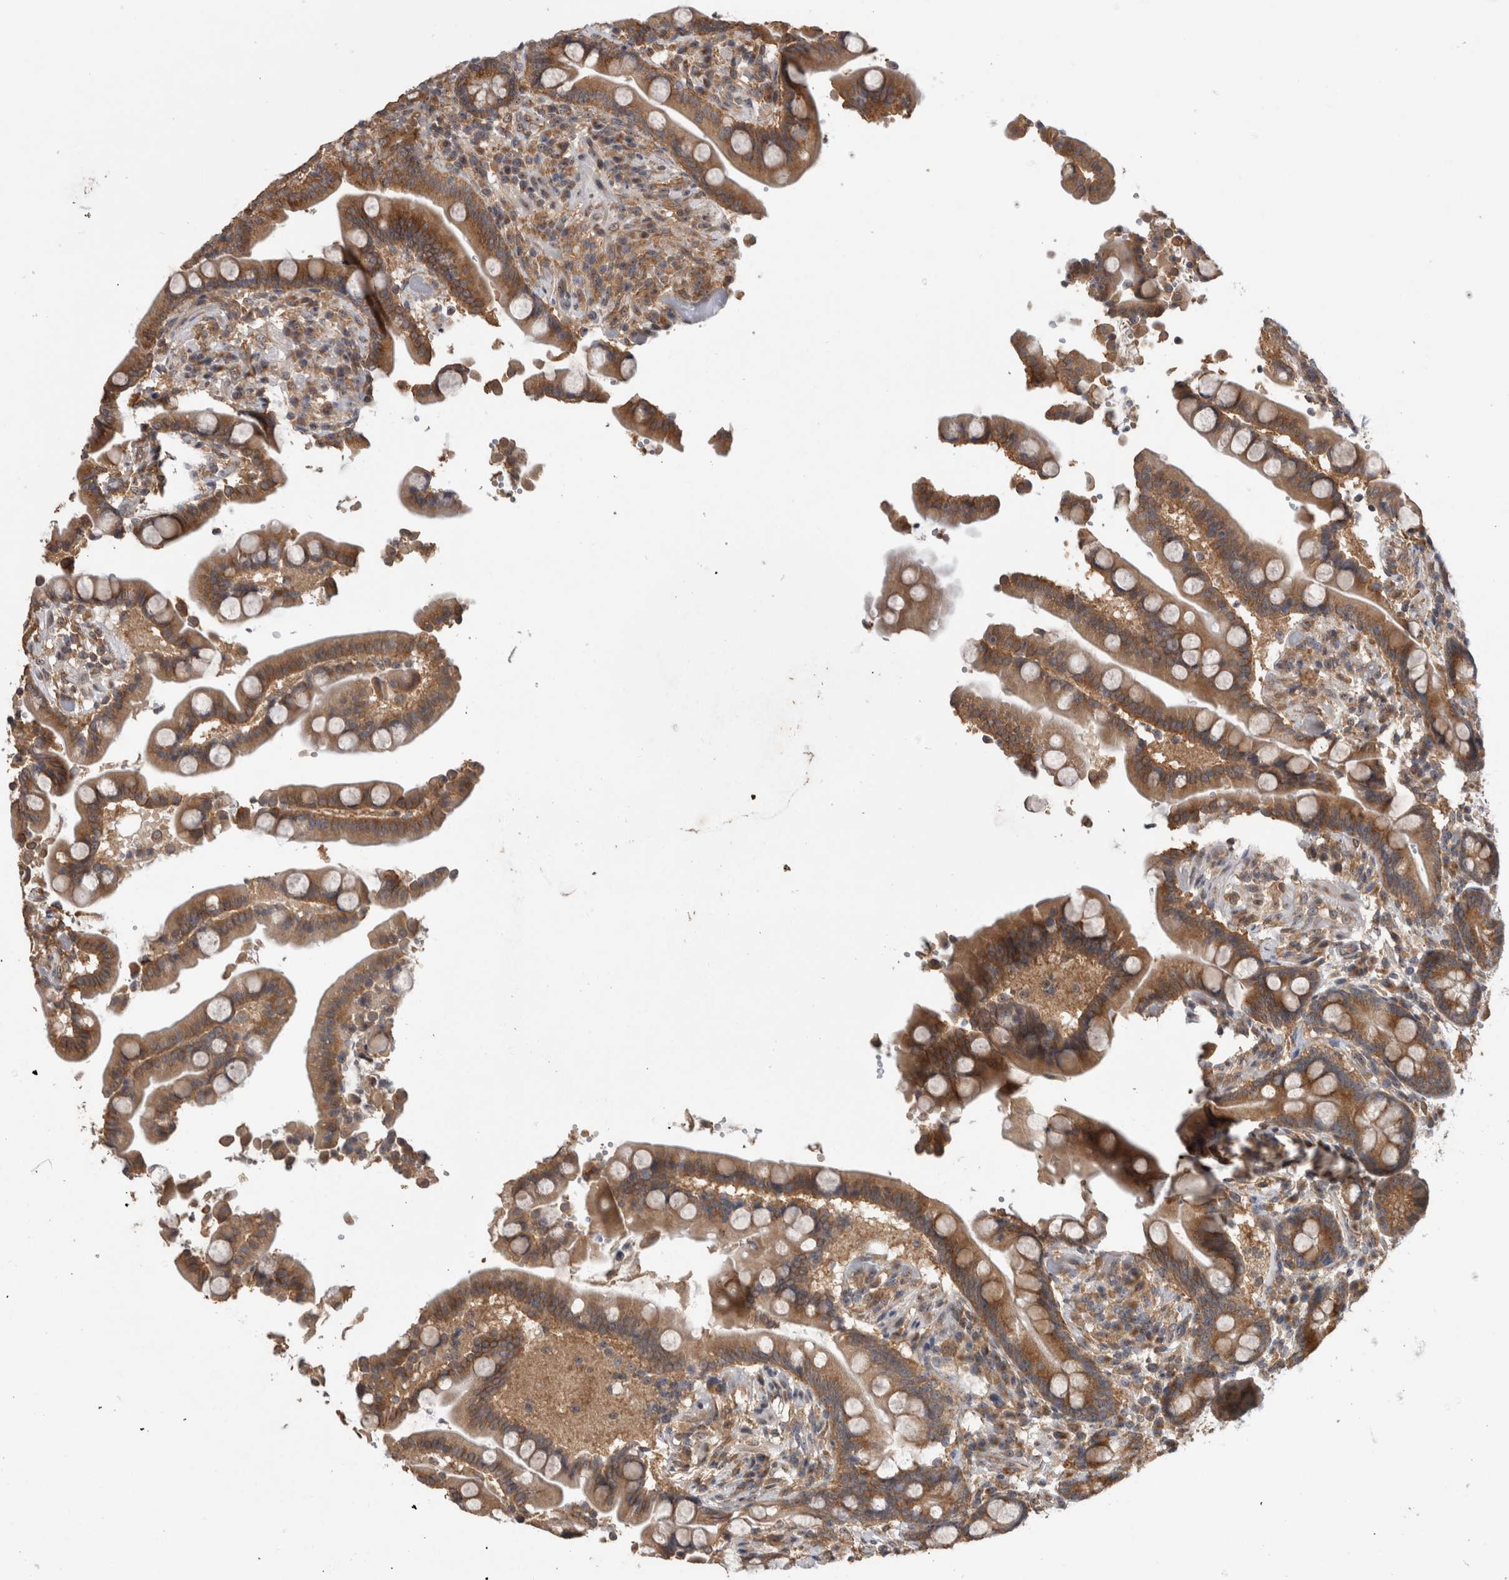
{"staining": {"intensity": "moderate", "quantity": ">75%", "location": "cytoplasmic/membranous"}, "tissue": "colon", "cell_type": "Endothelial cells", "image_type": "normal", "snomed": [{"axis": "morphology", "description": "Normal tissue, NOS"}, {"axis": "topography", "description": "Colon"}], "caption": "An image of colon stained for a protein demonstrates moderate cytoplasmic/membranous brown staining in endothelial cells. (Stains: DAB (3,3'-diaminobenzidine) in brown, nuclei in blue, Microscopy: brightfield microscopy at high magnification).", "gene": "ATXN2", "patient": {"sex": "male", "age": 73}}